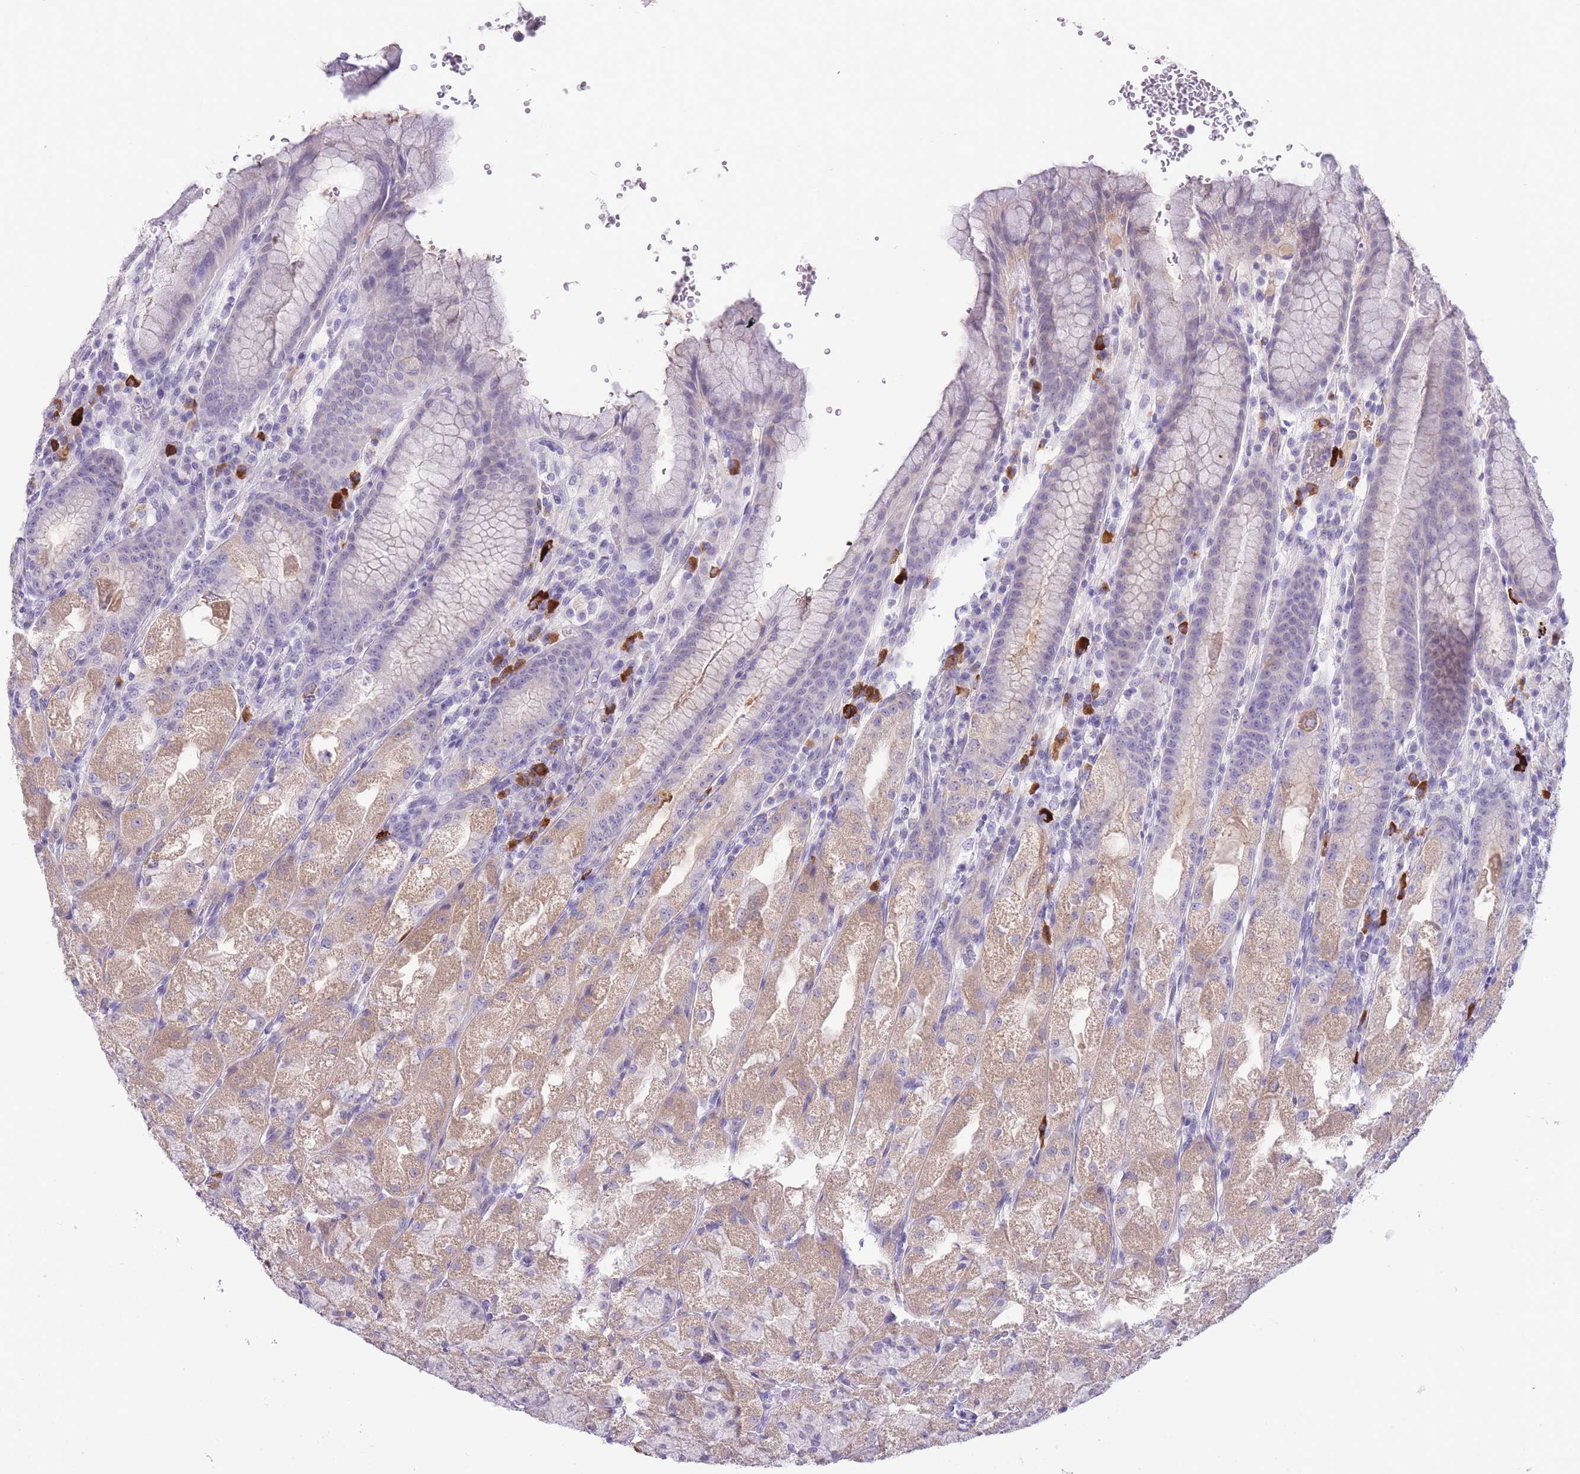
{"staining": {"intensity": "moderate", "quantity": "25%-75%", "location": "cytoplasmic/membranous"}, "tissue": "stomach", "cell_type": "Glandular cells", "image_type": "normal", "snomed": [{"axis": "morphology", "description": "Normal tissue, NOS"}, {"axis": "topography", "description": "Stomach, upper"}], "caption": "High-power microscopy captured an immunohistochemistry (IHC) histopathology image of benign stomach, revealing moderate cytoplasmic/membranous staining in about 25%-75% of glandular cells. The protein is stained brown, and the nuclei are stained in blue (DAB IHC with brightfield microscopy, high magnification).", "gene": "ASAP3", "patient": {"sex": "male", "age": 52}}